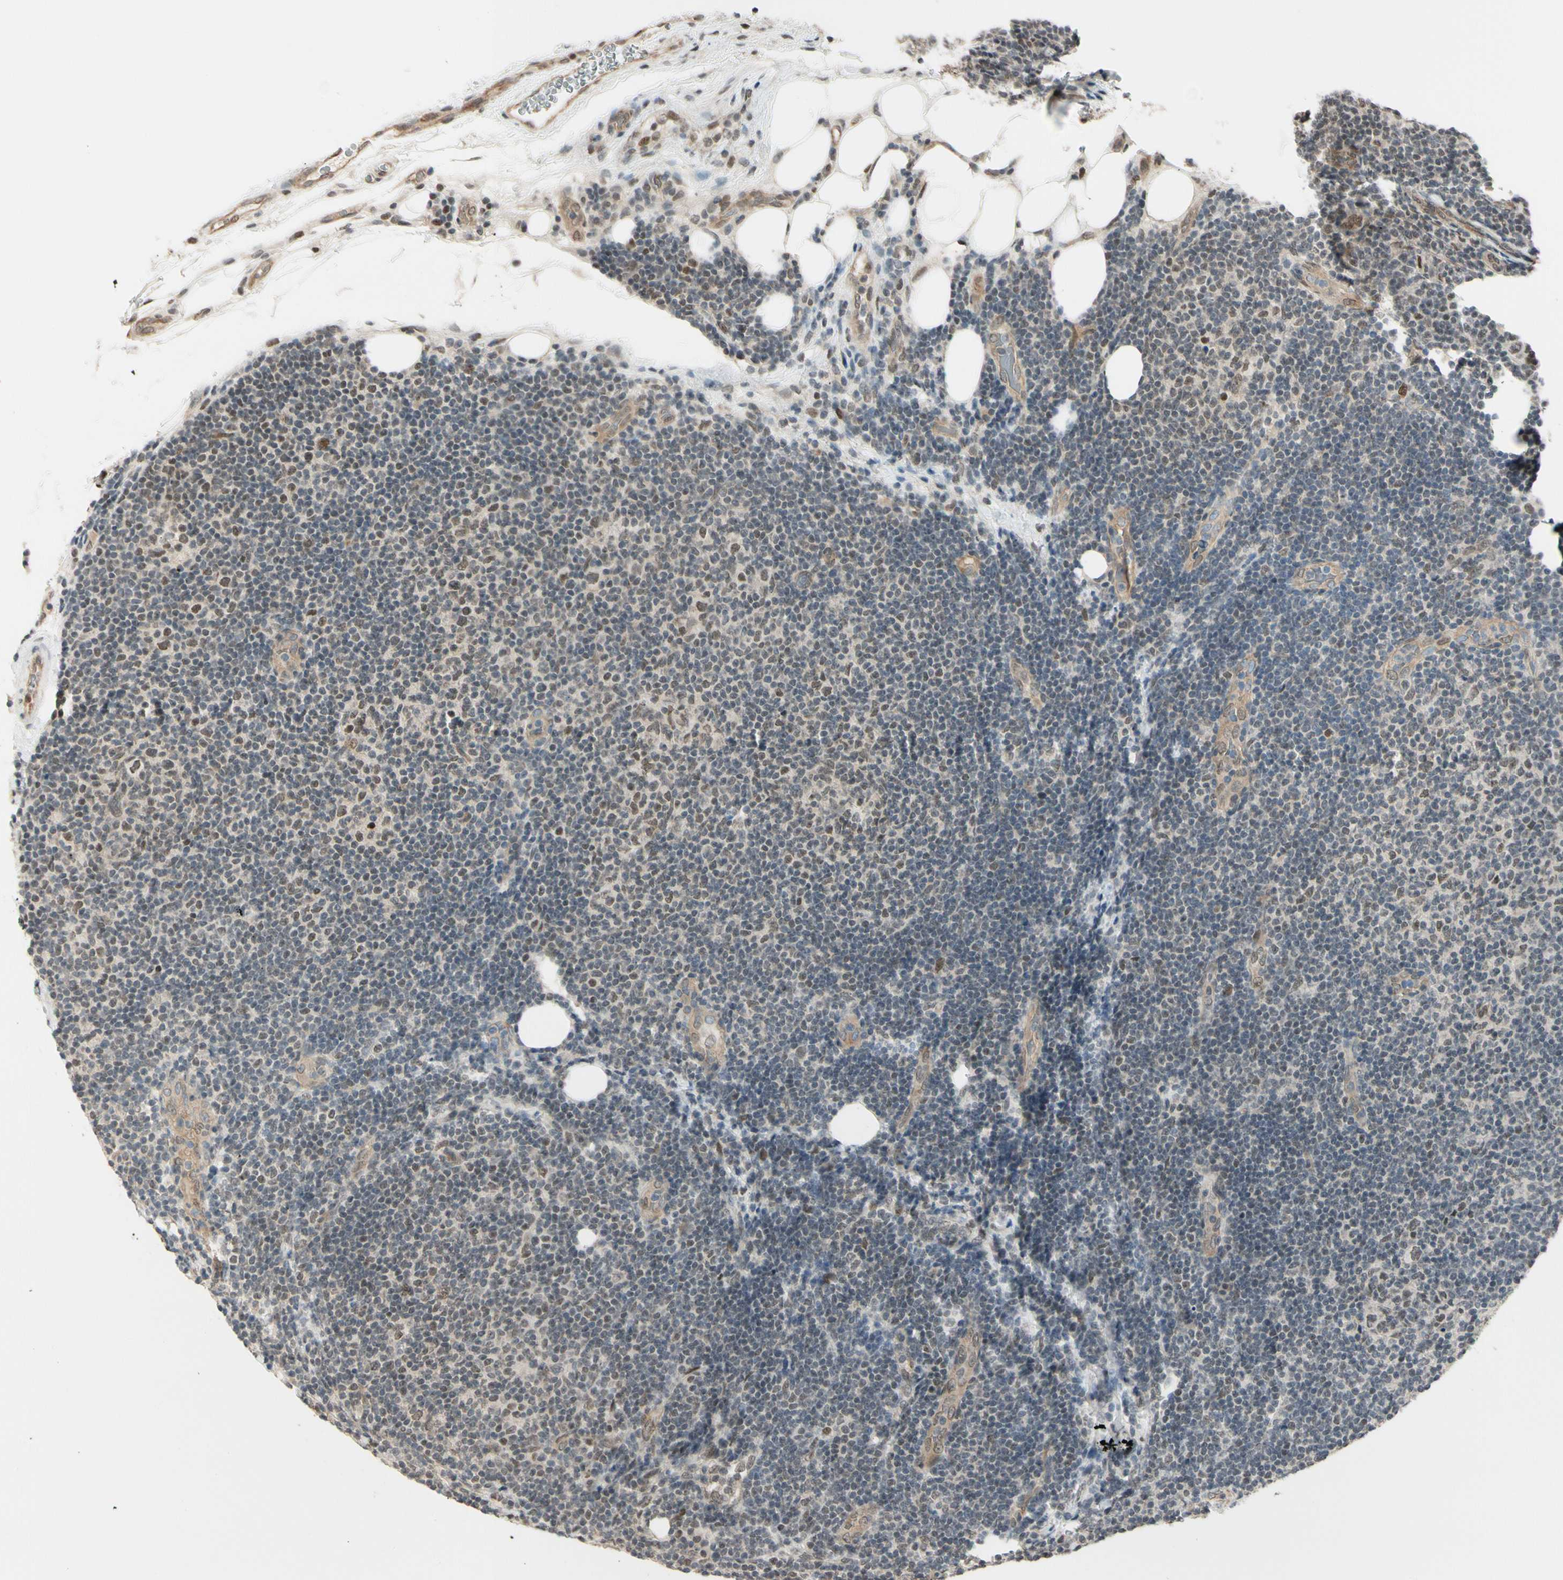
{"staining": {"intensity": "weak", "quantity": "<25%", "location": "nuclear"}, "tissue": "lymphoma", "cell_type": "Tumor cells", "image_type": "cancer", "snomed": [{"axis": "morphology", "description": "Malignant lymphoma, non-Hodgkin's type, Low grade"}, {"axis": "topography", "description": "Lymph node"}], "caption": "High magnification brightfield microscopy of malignant lymphoma, non-Hodgkin's type (low-grade) stained with DAB (3,3'-diaminobenzidine) (brown) and counterstained with hematoxylin (blue): tumor cells show no significant staining.", "gene": "SUFU", "patient": {"sex": "male", "age": 83}}